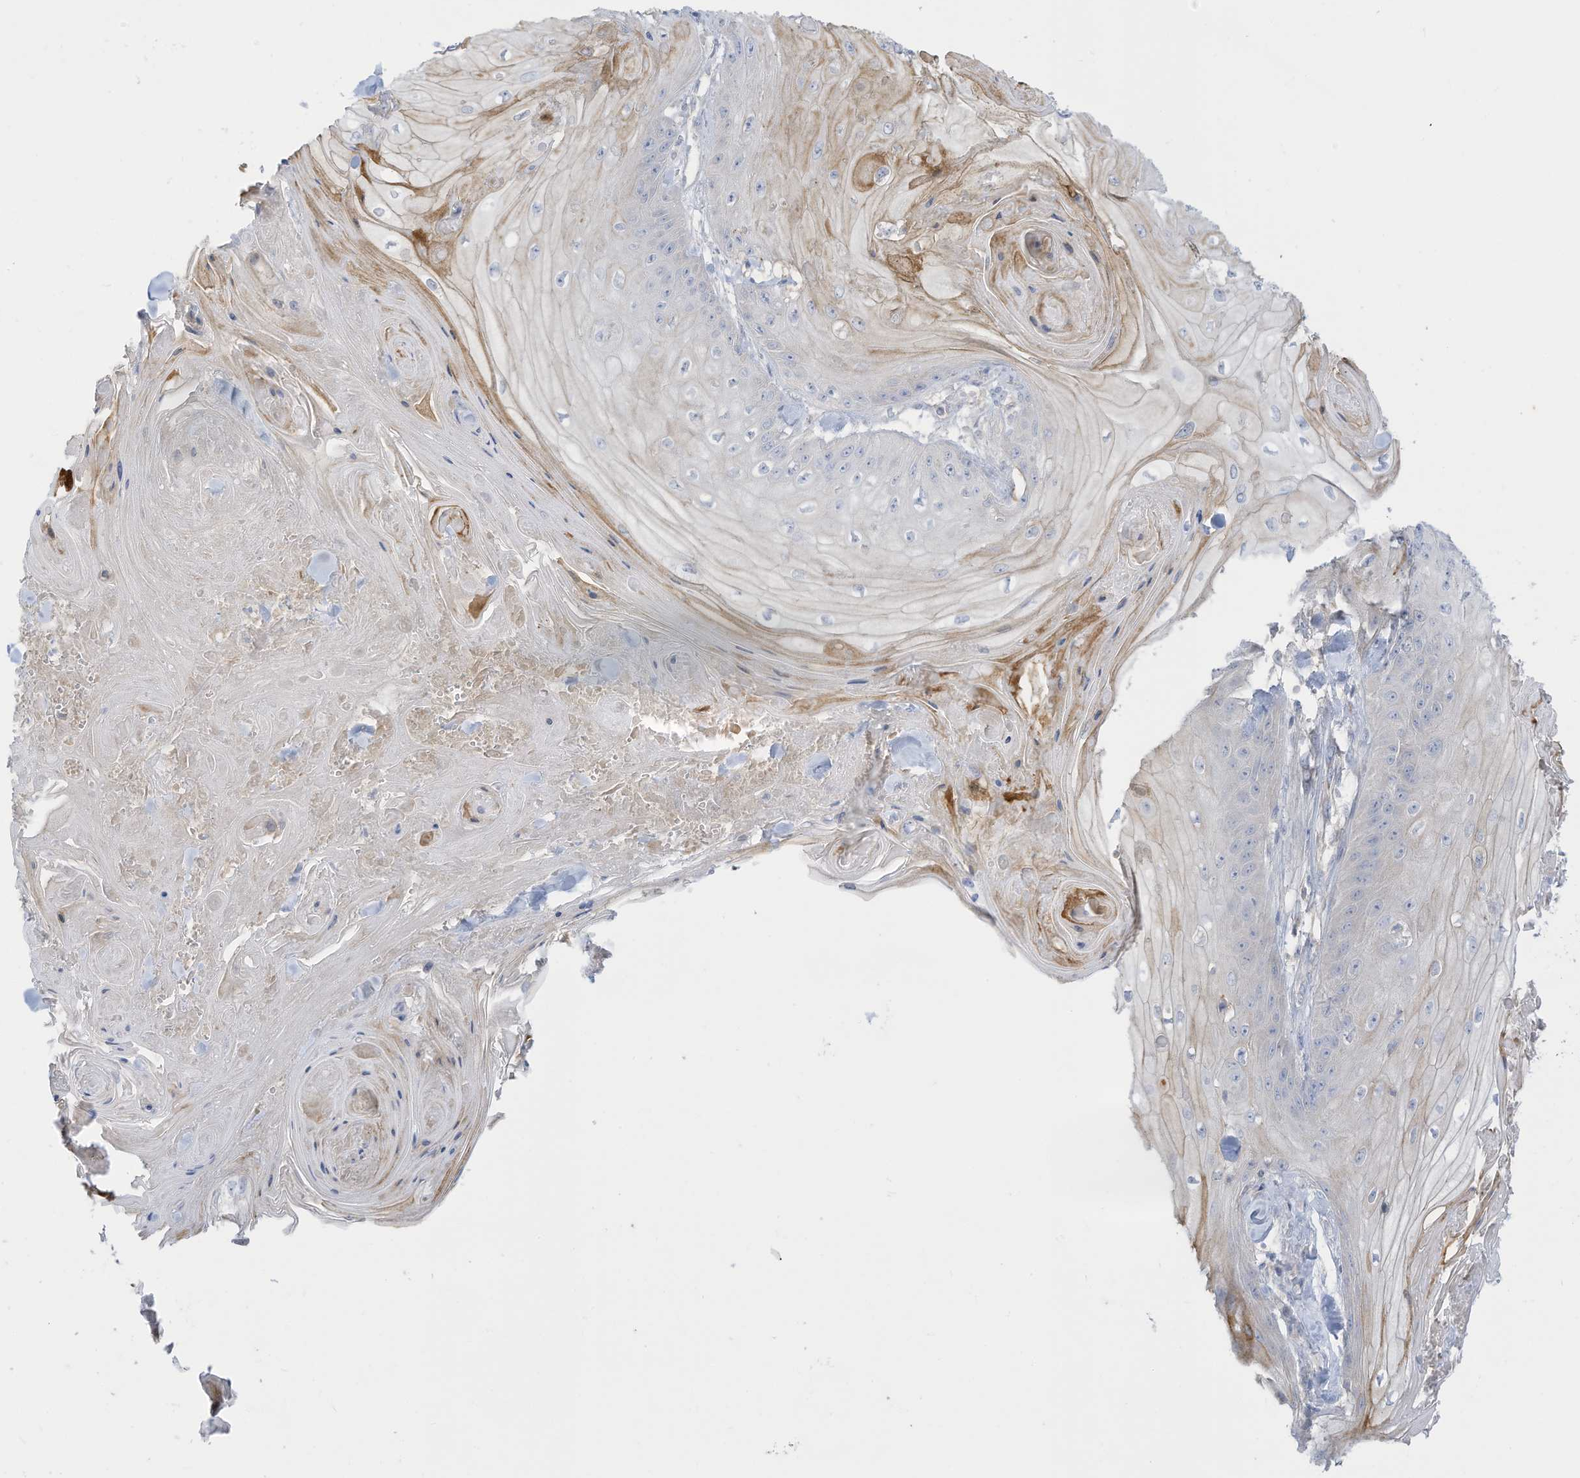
{"staining": {"intensity": "negative", "quantity": "none", "location": "none"}, "tissue": "skin cancer", "cell_type": "Tumor cells", "image_type": "cancer", "snomed": [{"axis": "morphology", "description": "Squamous cell carcinoma, NOS"}, {"axis": "topography", "description": "Skin"}], "caption": "Squamous cell carcinoma (skin) was stained to show a protein in brown. There is no significant expression in tumor cells.", "gene": "LRRN2", "patient": {"sex": "male", "age": 74}}